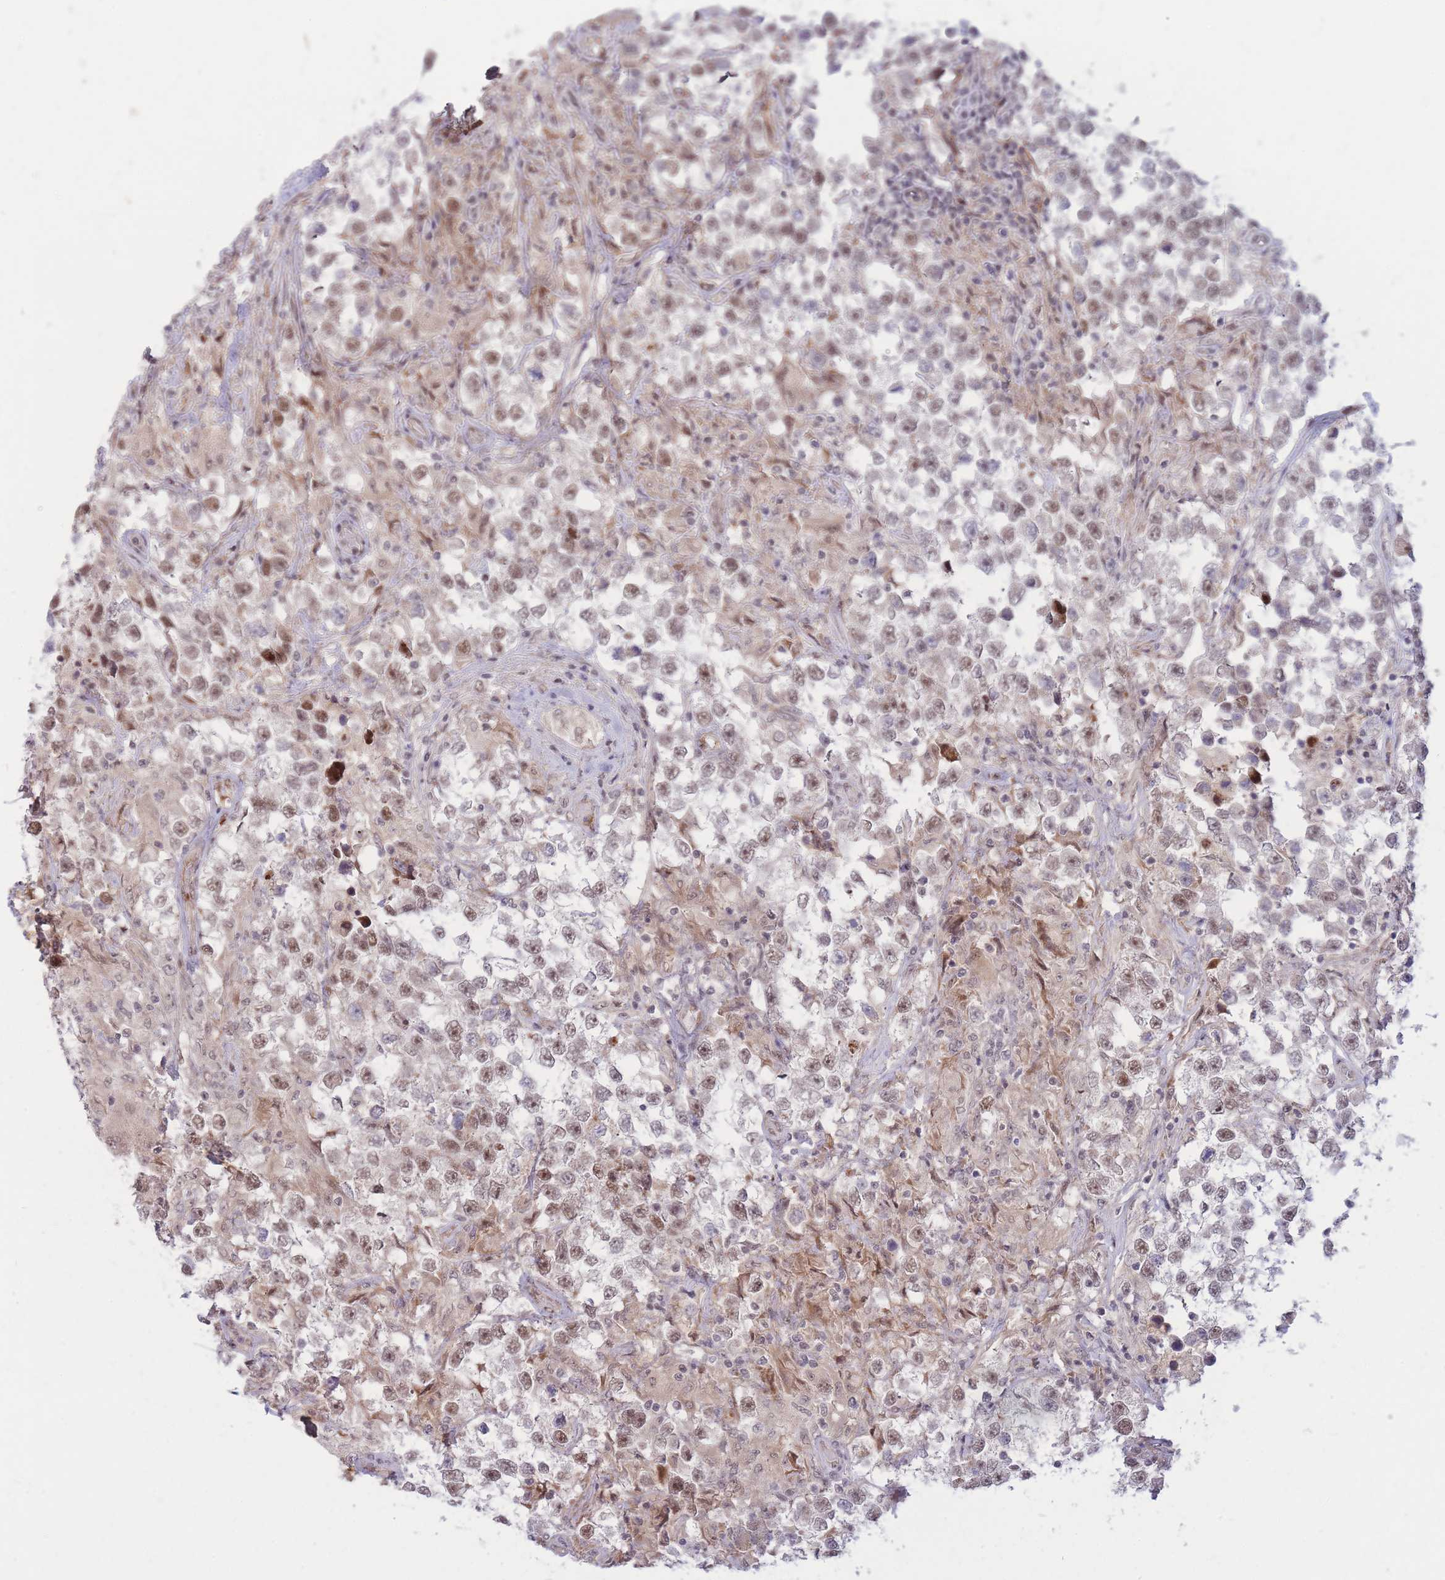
{"staining": {"intensity": "moderate", "quantity": ">75%", "location": "nuclear"}, "tissue": "testis cancer", "cell_type": "Tumor cells", "image_type": "cancer", "snomed": [{"axis": "morphology", "description": "Seminoma, NOS"}, {"axis": "topography", "description": "Testis"}], "caption": "Tumor cells reveal medium levels of moderate nuclear positivity in approximately >75% of cells in testis cancer (seminoma). Using DAB (brown) and hematoxylin (blue) stains, captured at high magnification using brightfield microscopy.", "gene": "ERICH6B", "patient": {"sex": "male", "age": 46}}